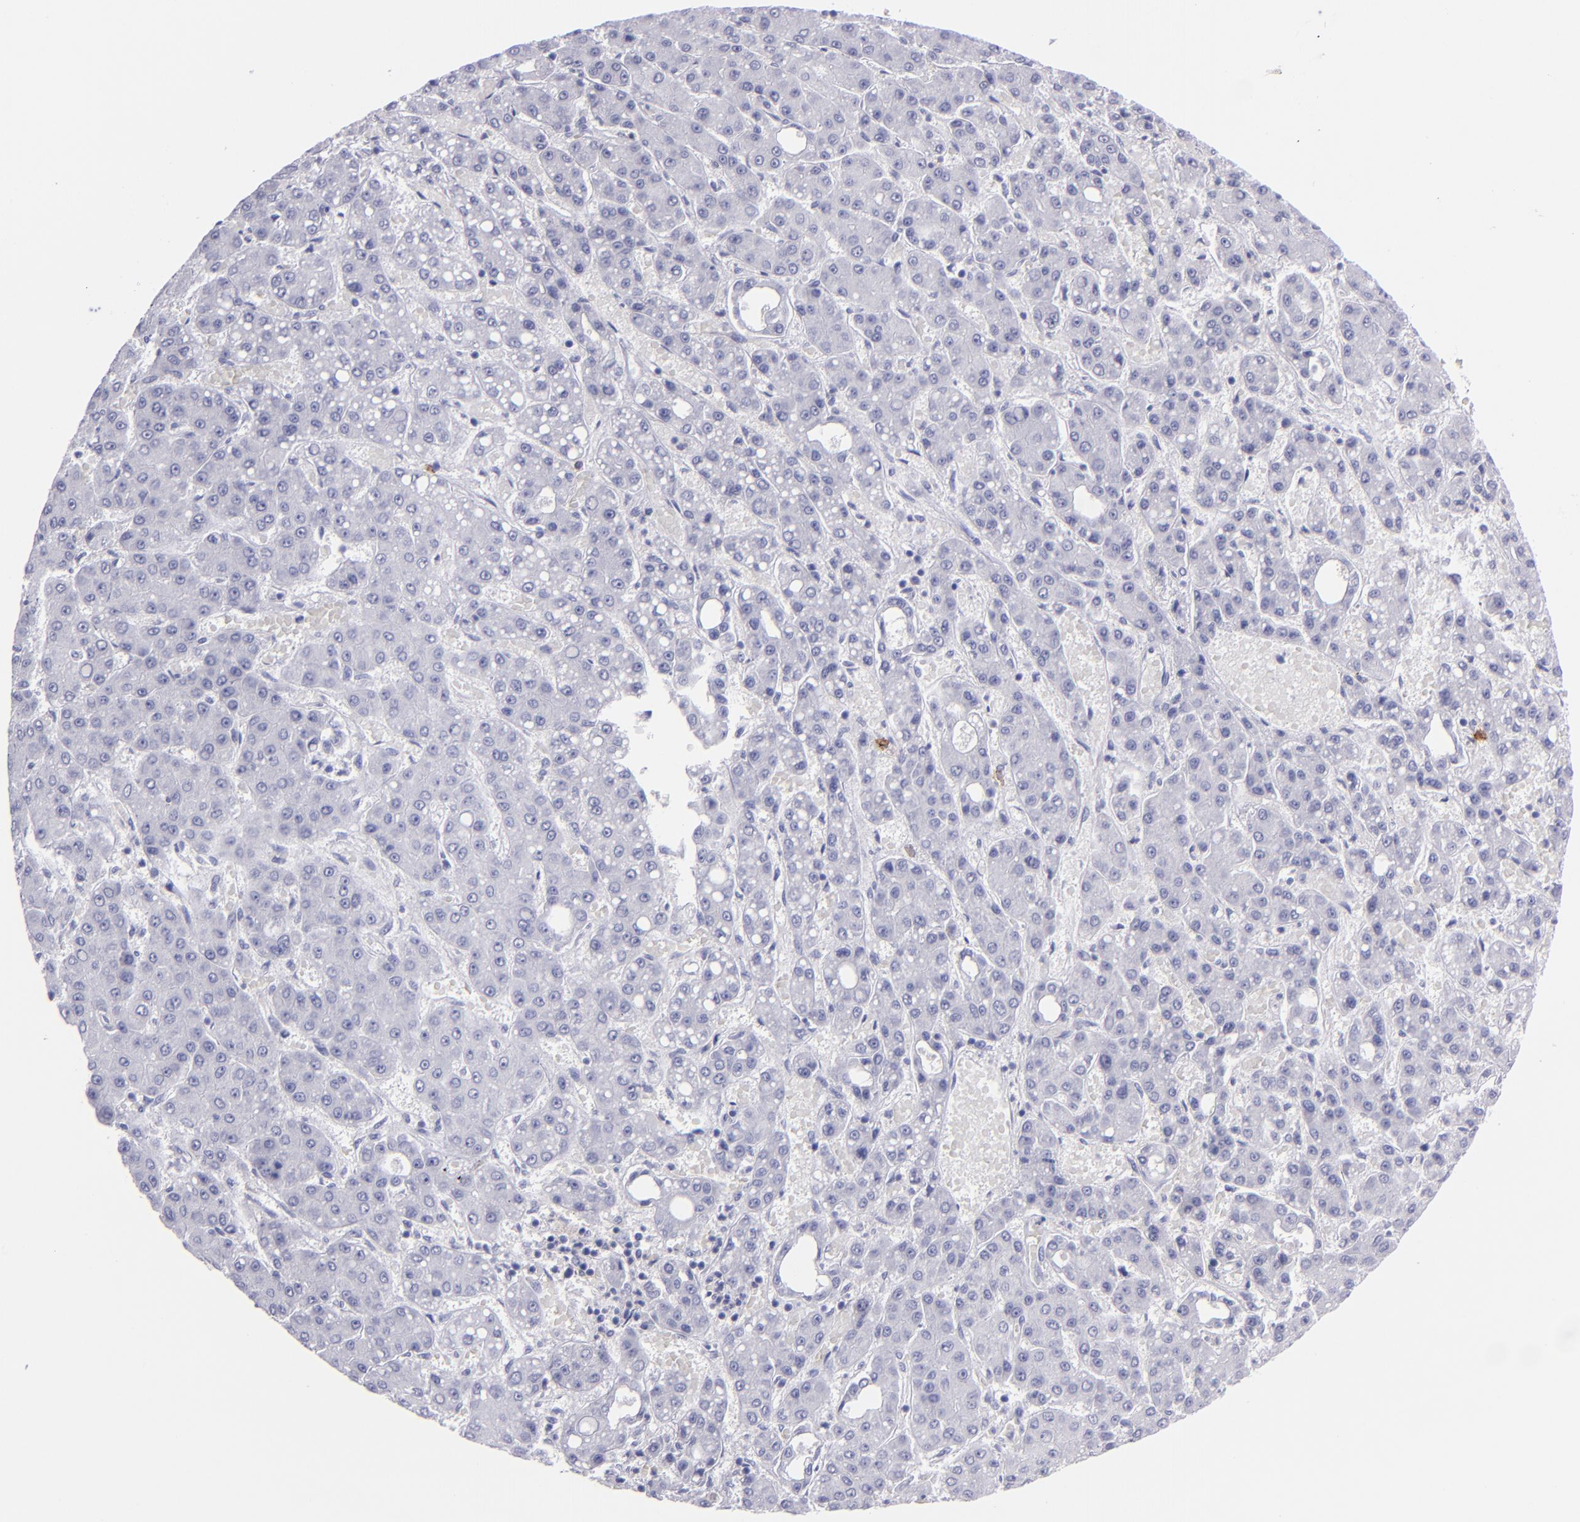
{"staining": {"intensity": "negative", "quantity": "none", "location": "none"}, "tissue": "liver cancer", "cell_type": "Tumor cells", "image_type": "cancer", "snomed": [{"axis": "morphology", "description": "Carcinoma, Hepatocellular, NOS"}, {"axis": "topography", "description": "Liver"}], "caption": "Immunohistochemical staining of human hepatocellular carcinoma (liver) shows no significant staining in tumor cells.", "gene": "CD38", "patient": {"sex": "male", "age": 69}}